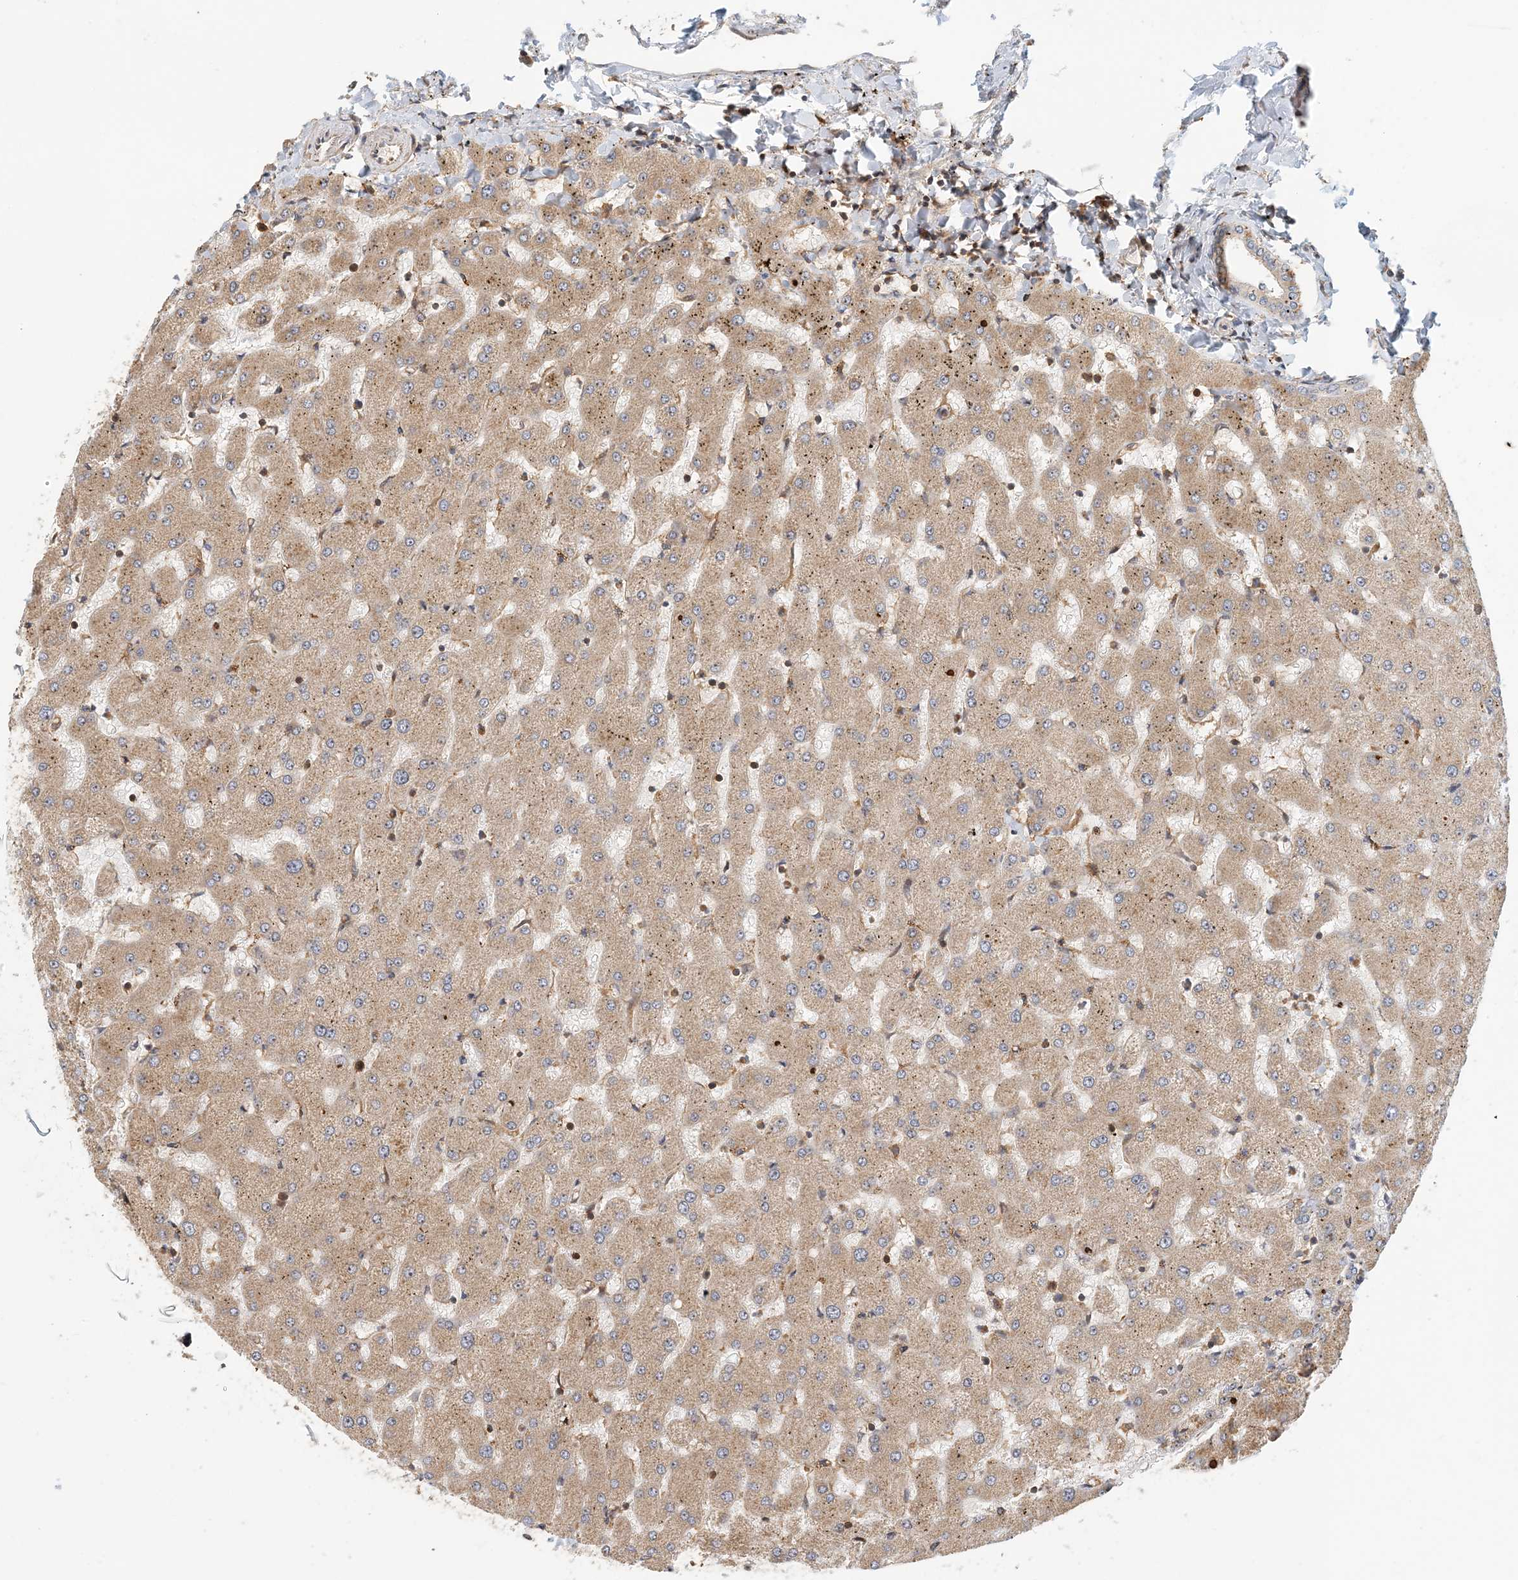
{"staining": {"intensity": "negative", "quantity": "none", "location": "none"}, "tissue": "liver", "cell_type": "Cholangiocytes", "image_type": "normal", "snomed": [{"axis": "morphology", "description": "Normal tissue, NOS"}, {"axis": "topography", "description": "Liver"}], "caption": "Cholangiocytes show no significant staining in normal liver. The staining was performed using DAB (3,3'-diaminobenzidine) to visualize the protein expression in brown, while the nuclei were stained in blue with hematoxylin (Magnification: 20x).", "gene": "COLEC11", "patient": {"sex": "female", "age": 63}}